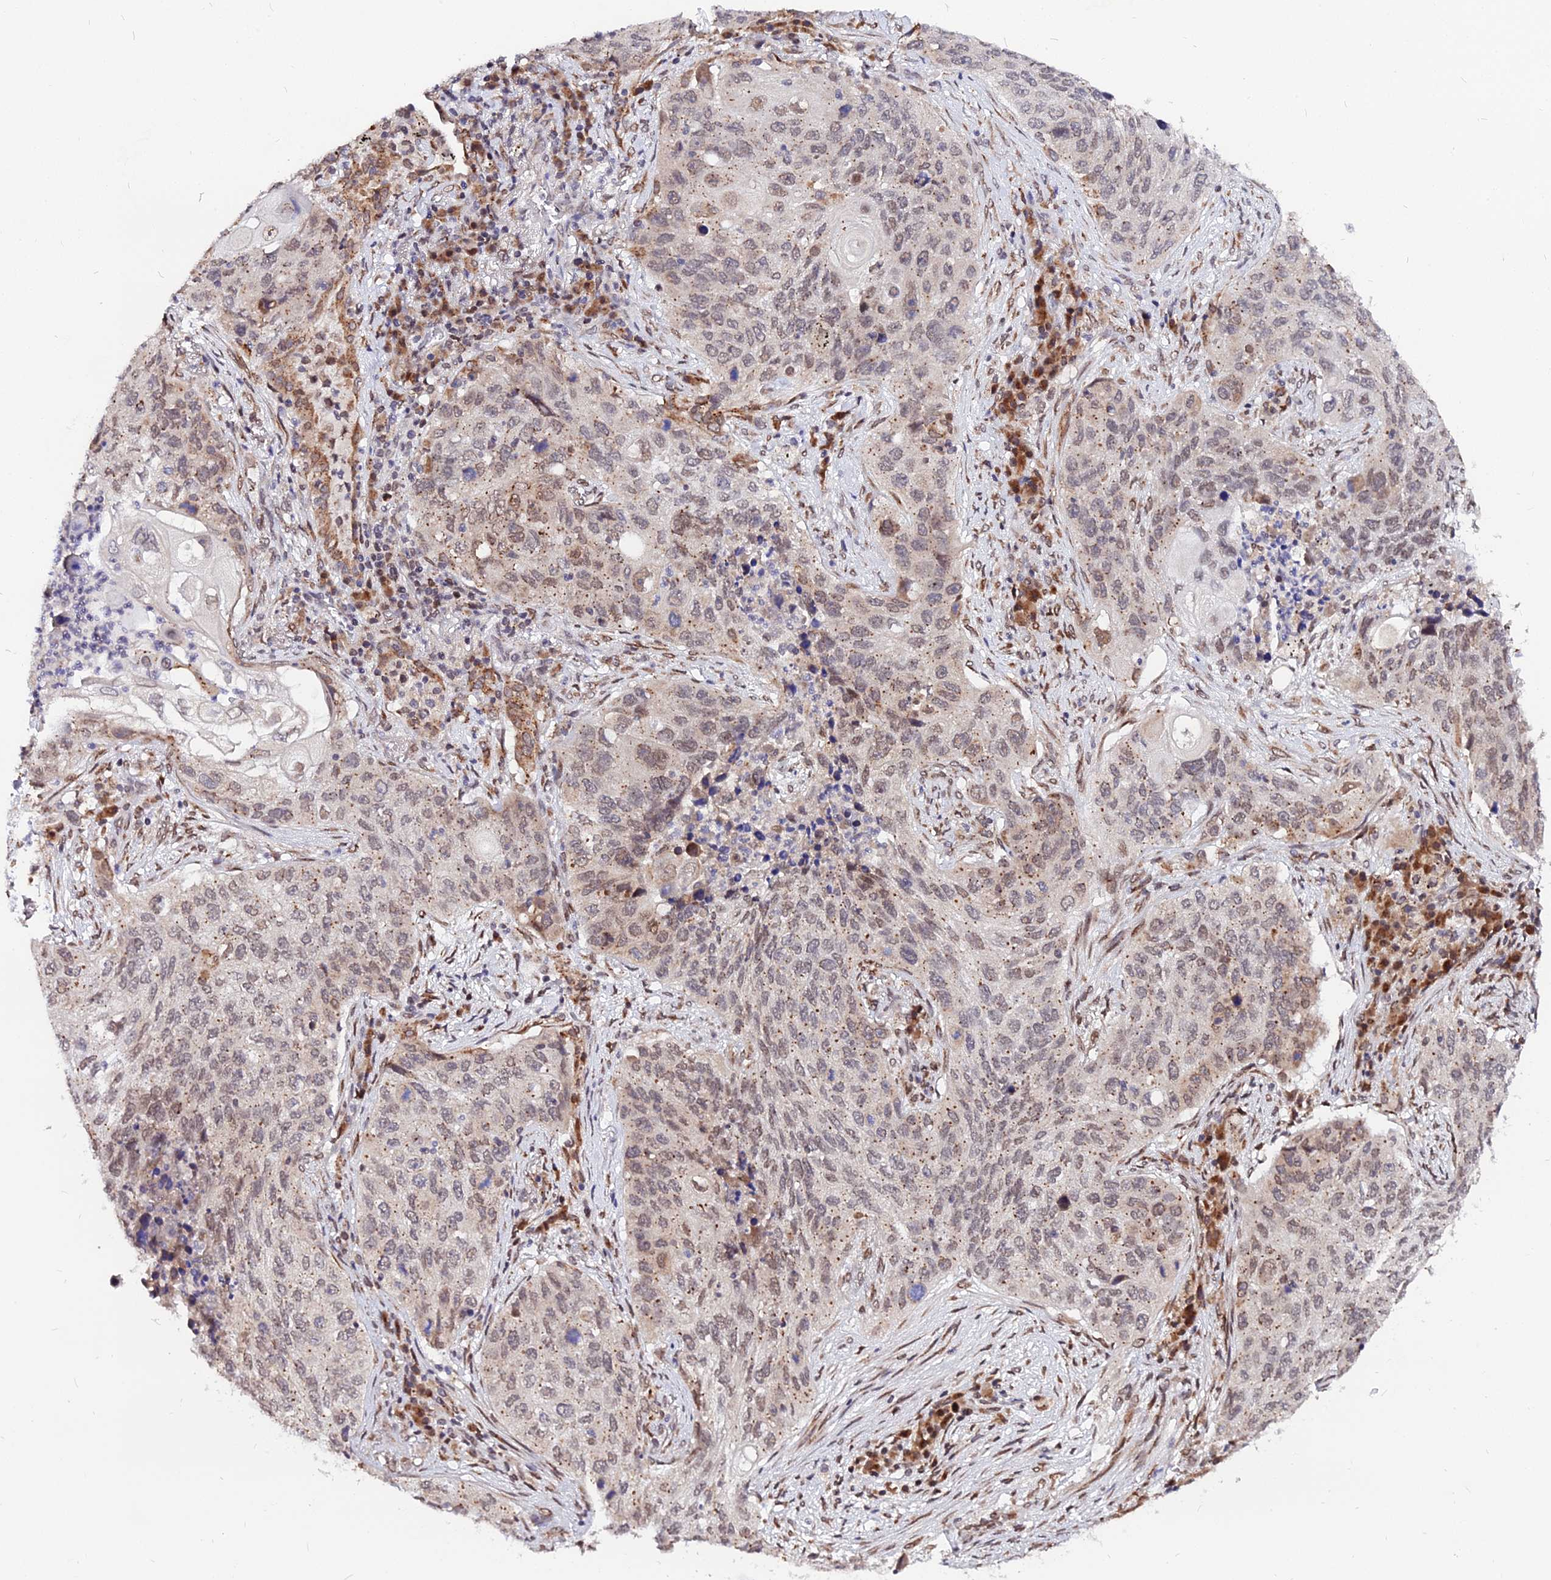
{"staining": {"intensity": "moderate", "quantity": ">75%", "location": "cytoplasmic/membranous,nuclear"}, "tissue": "lung cancer", "cell_type": "Tumor cells", "image_type": "cancer", "snomed": [{"axis": "morphology", "description": "Squamous cell carcinoma, NOS"}, {"axis": "topography", "description": "Lung"}], "caption": "Brown immunohistochemical staining in human lung squamous cell carcinoma exhibits moderate cytoplasmic/membranous and nuclear expression in about >75% of tumor cells. (Brightfield microscopy of DAB IHC at high magnification).", "gene": "RNF121", "patient": {"sex": "female", "age": 63}}